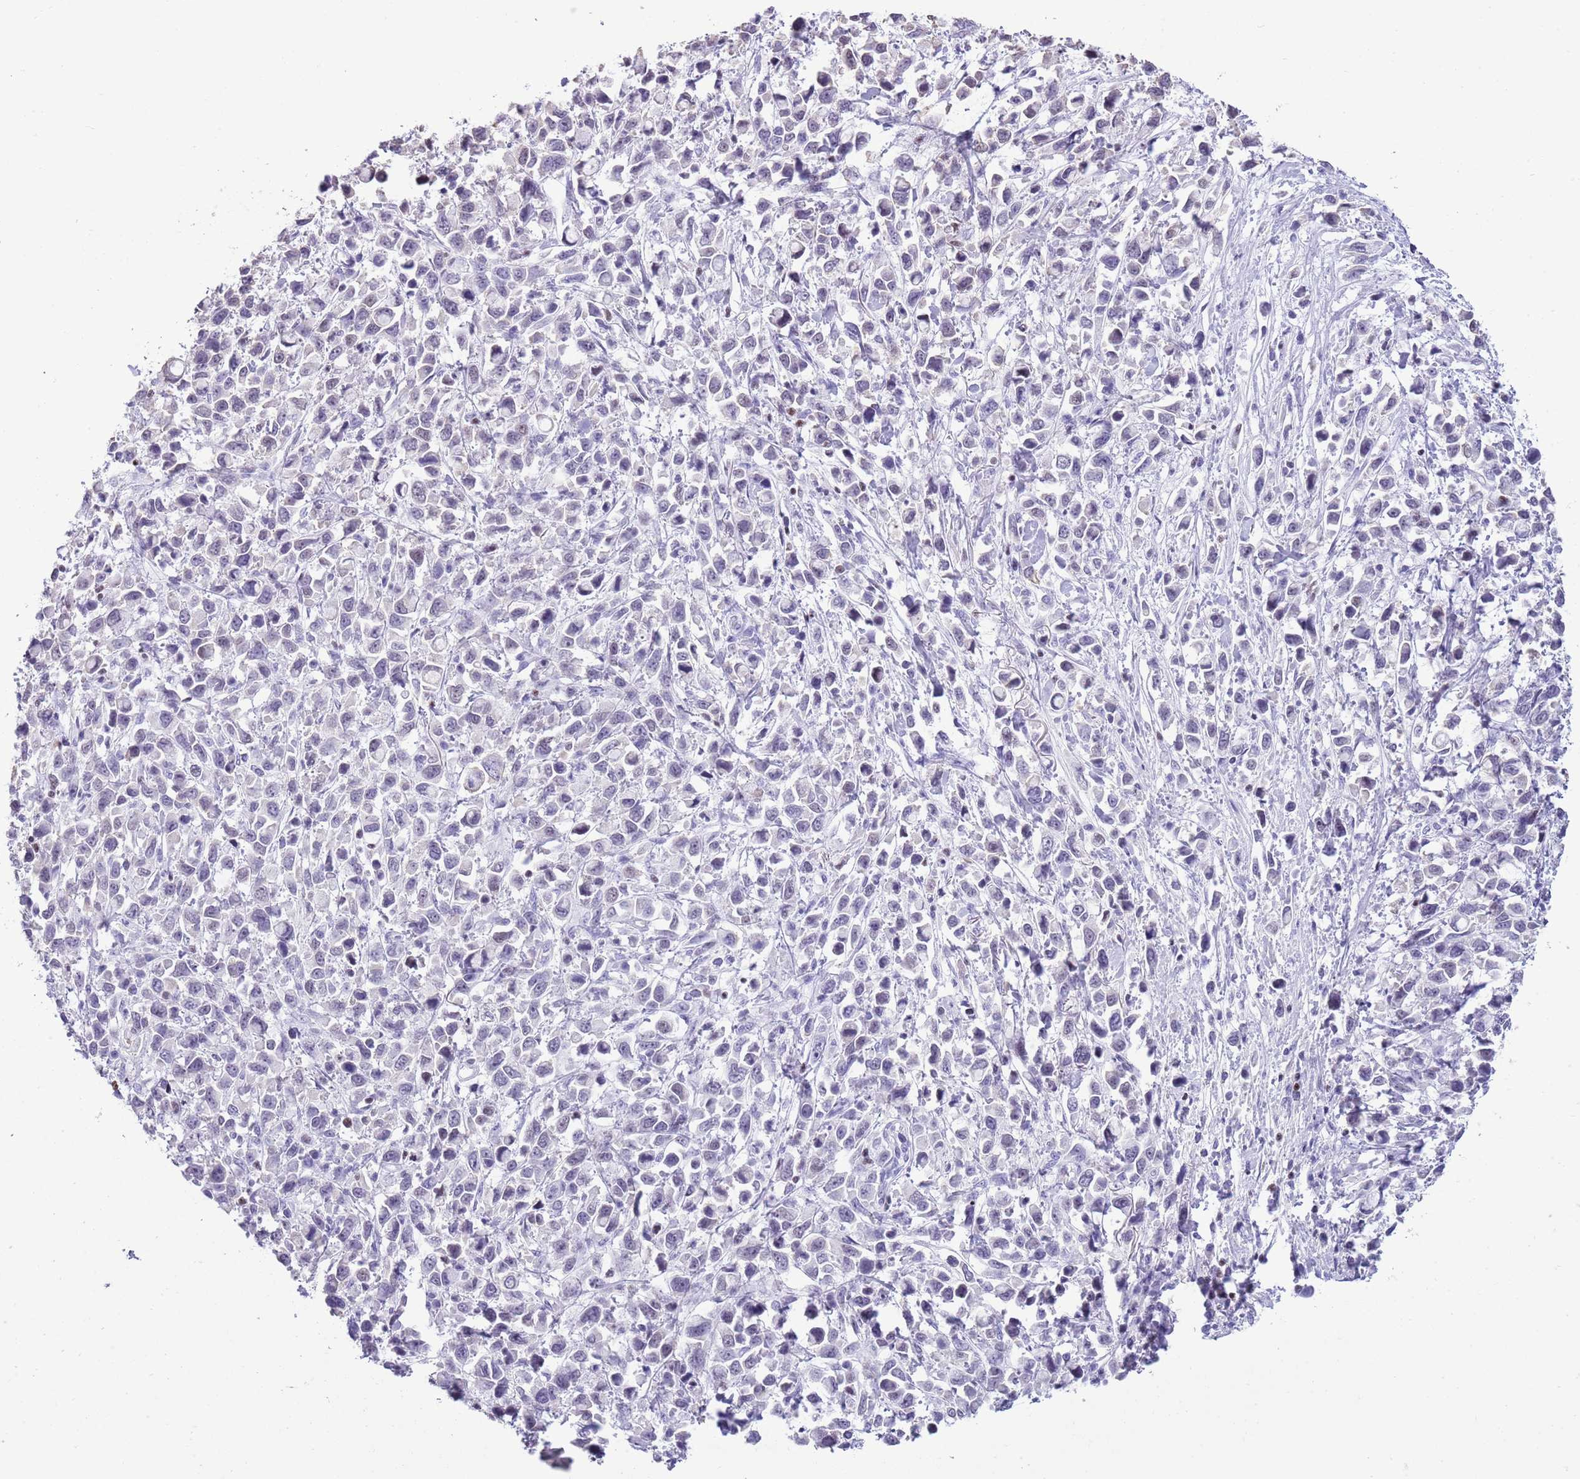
{"staining": {"intensity": "negative", "quantity": "none", "location": "none"}, "tissue": "stomach cancer", "cell_type": "Tumor cells", "image_type": "cancer", "snomed": [{"axis": "morphology", "description": "Adenocarcinoma, NOS"}, {"axis": "topography", "description": "Stomach"}], "caption": "IHC micrograph of neoplastic tissue: human stomach adenocarcinoma stained with DAB (3,3'-diaminobenzidine) demonstrates no significant protein expression in tumor cells. (DAB IHC, high magnification).", "gene": "BCL11B", "patient": {"sex": "female", "age": 81}}